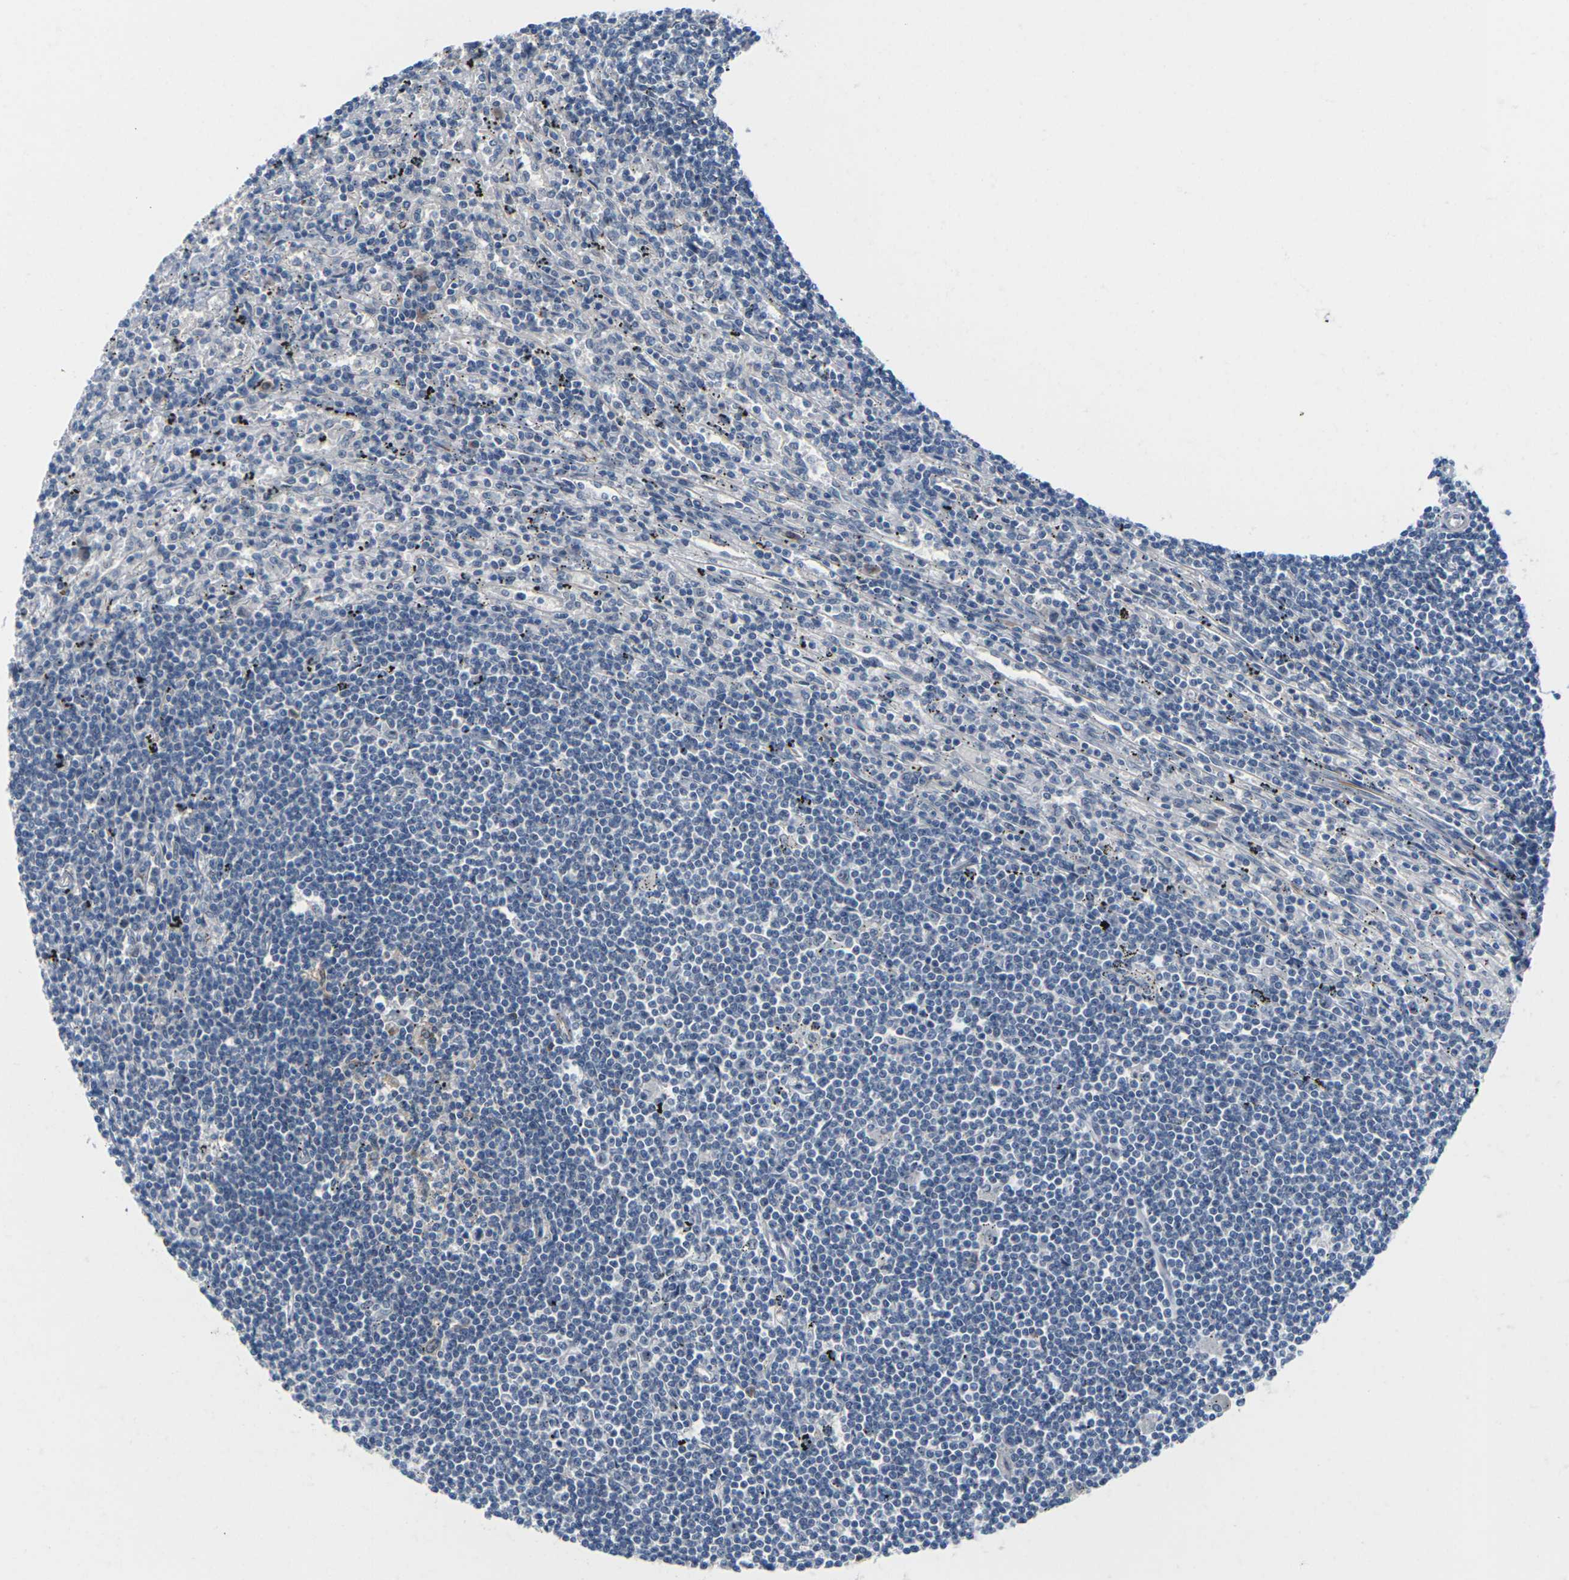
{"staining": {"intensity": "negative", "quantity": "none", "location": "none"}, "tissue": "lymphoma", "cell_type": "Tumor cells", "image_type": "cancer", "snomed": [{"axis": "morphology", "description": "Malignant lymphoma, non-Hodgkin's type, Low grade"}, {"axis": "topography", "description": "Spleen"}], "caption": "The immunohistochemistry photomicrograph has no significant staining in tumor cells of lymphoma tissue.", "gene": "PKP2", "patient": {"sex": "male", "age": 76}}